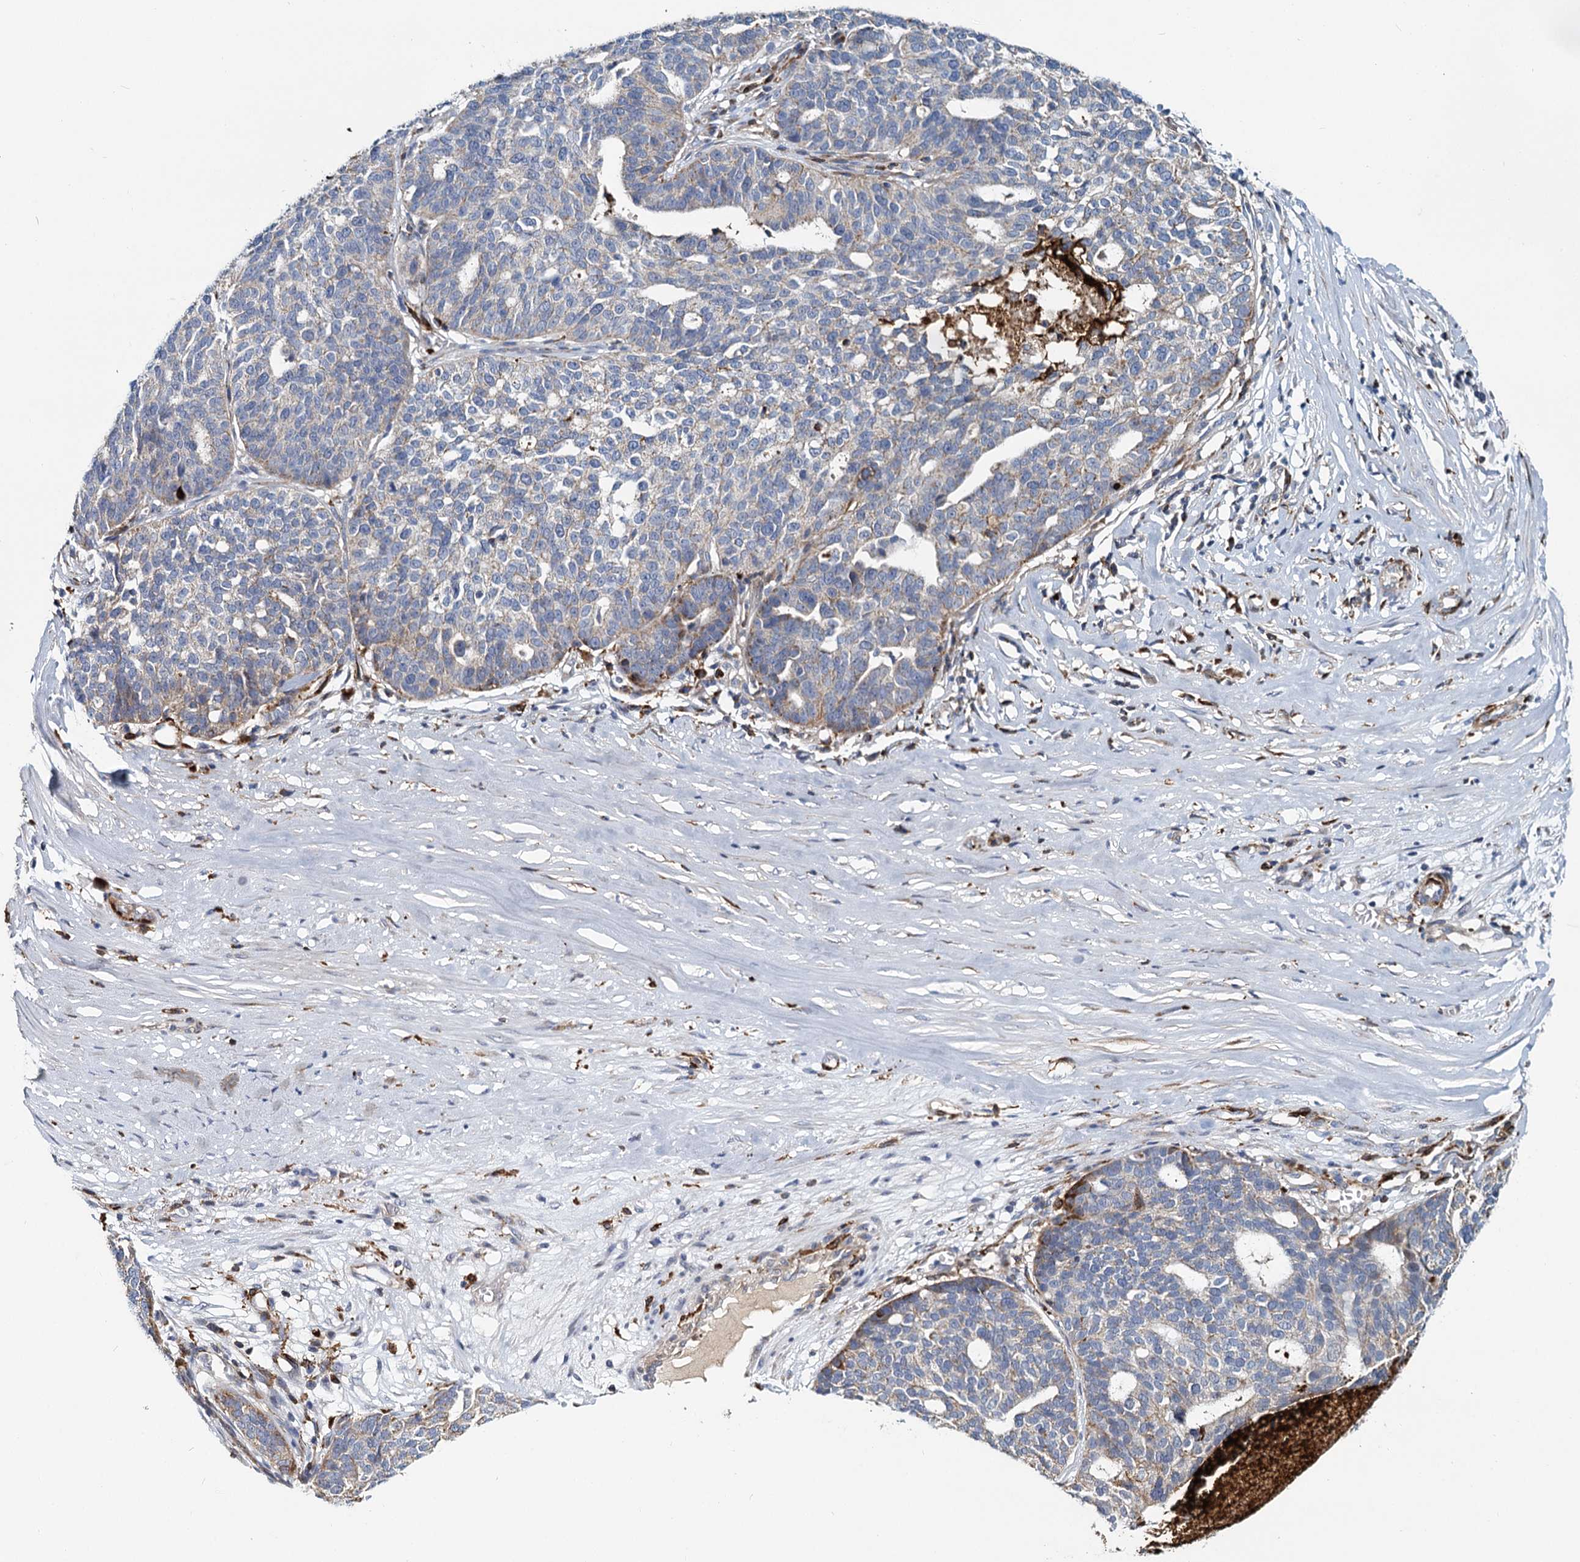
{"staining": {"intensity": "weak", "quantity": "<25%", "location": "cytoplasmic/membranous"}, "tissue": "ovarian cancer", "cell_type": "Tumor cells", "image_type": "cancer", "snomed": [{"axis": "morphology", "description": "Cystadenocarcinoma, serous, NOS"}, {"axis": "topography", "description": "Ovary"}], "caption": "Immunohistochemistry (IHC) photomicrograph of human ovarian serous cystadenocarcinoma stained for a protein (brown), which shows no staining in tumor cells. The staining is performed using DAB (3,3'-diaminobenzidine) brown chromogen with nuclei counter-stained in using hematoxylin.", "gene": "DCUN1D2", "patient": {"sex": "female", "age": 59}}